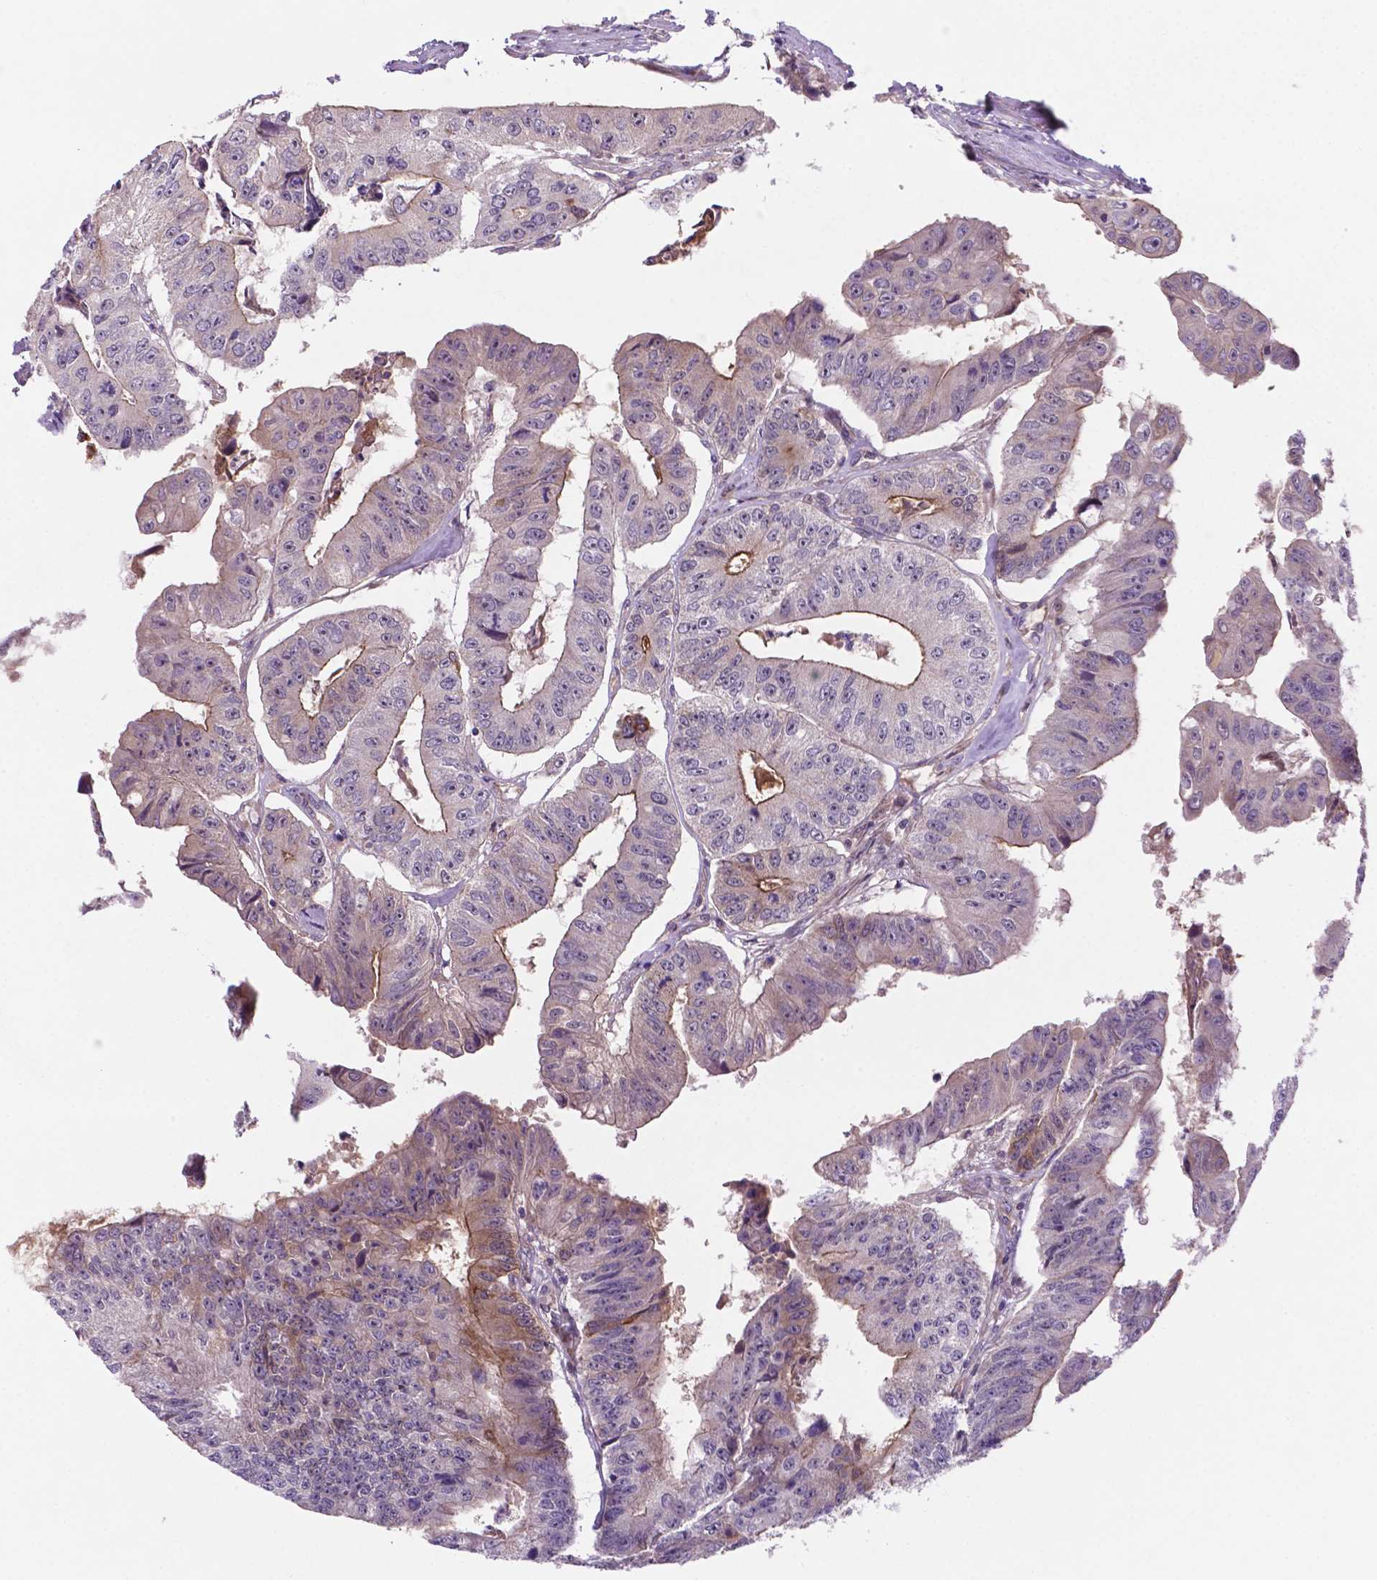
{"staining": {"intensity": "moderate", "quantity": "<25%", "location": "cytoplasmic/membranous"}, "tissue": "colorectal cancer", "cell_type": "Tumor cells", "image_type": "cancer", "snomed": [{"axis": "morphology", "description": "Adenocarcinoma, NOS"}, {"axis": "topography", "description": "Colon"}], "caption": "Adenocarcinoma (colorectal) stained with a protein marker shows moderate staining in tumor cells.", "gene": "TM4SF20", "patient": {"sex": "female", "age": 67}}